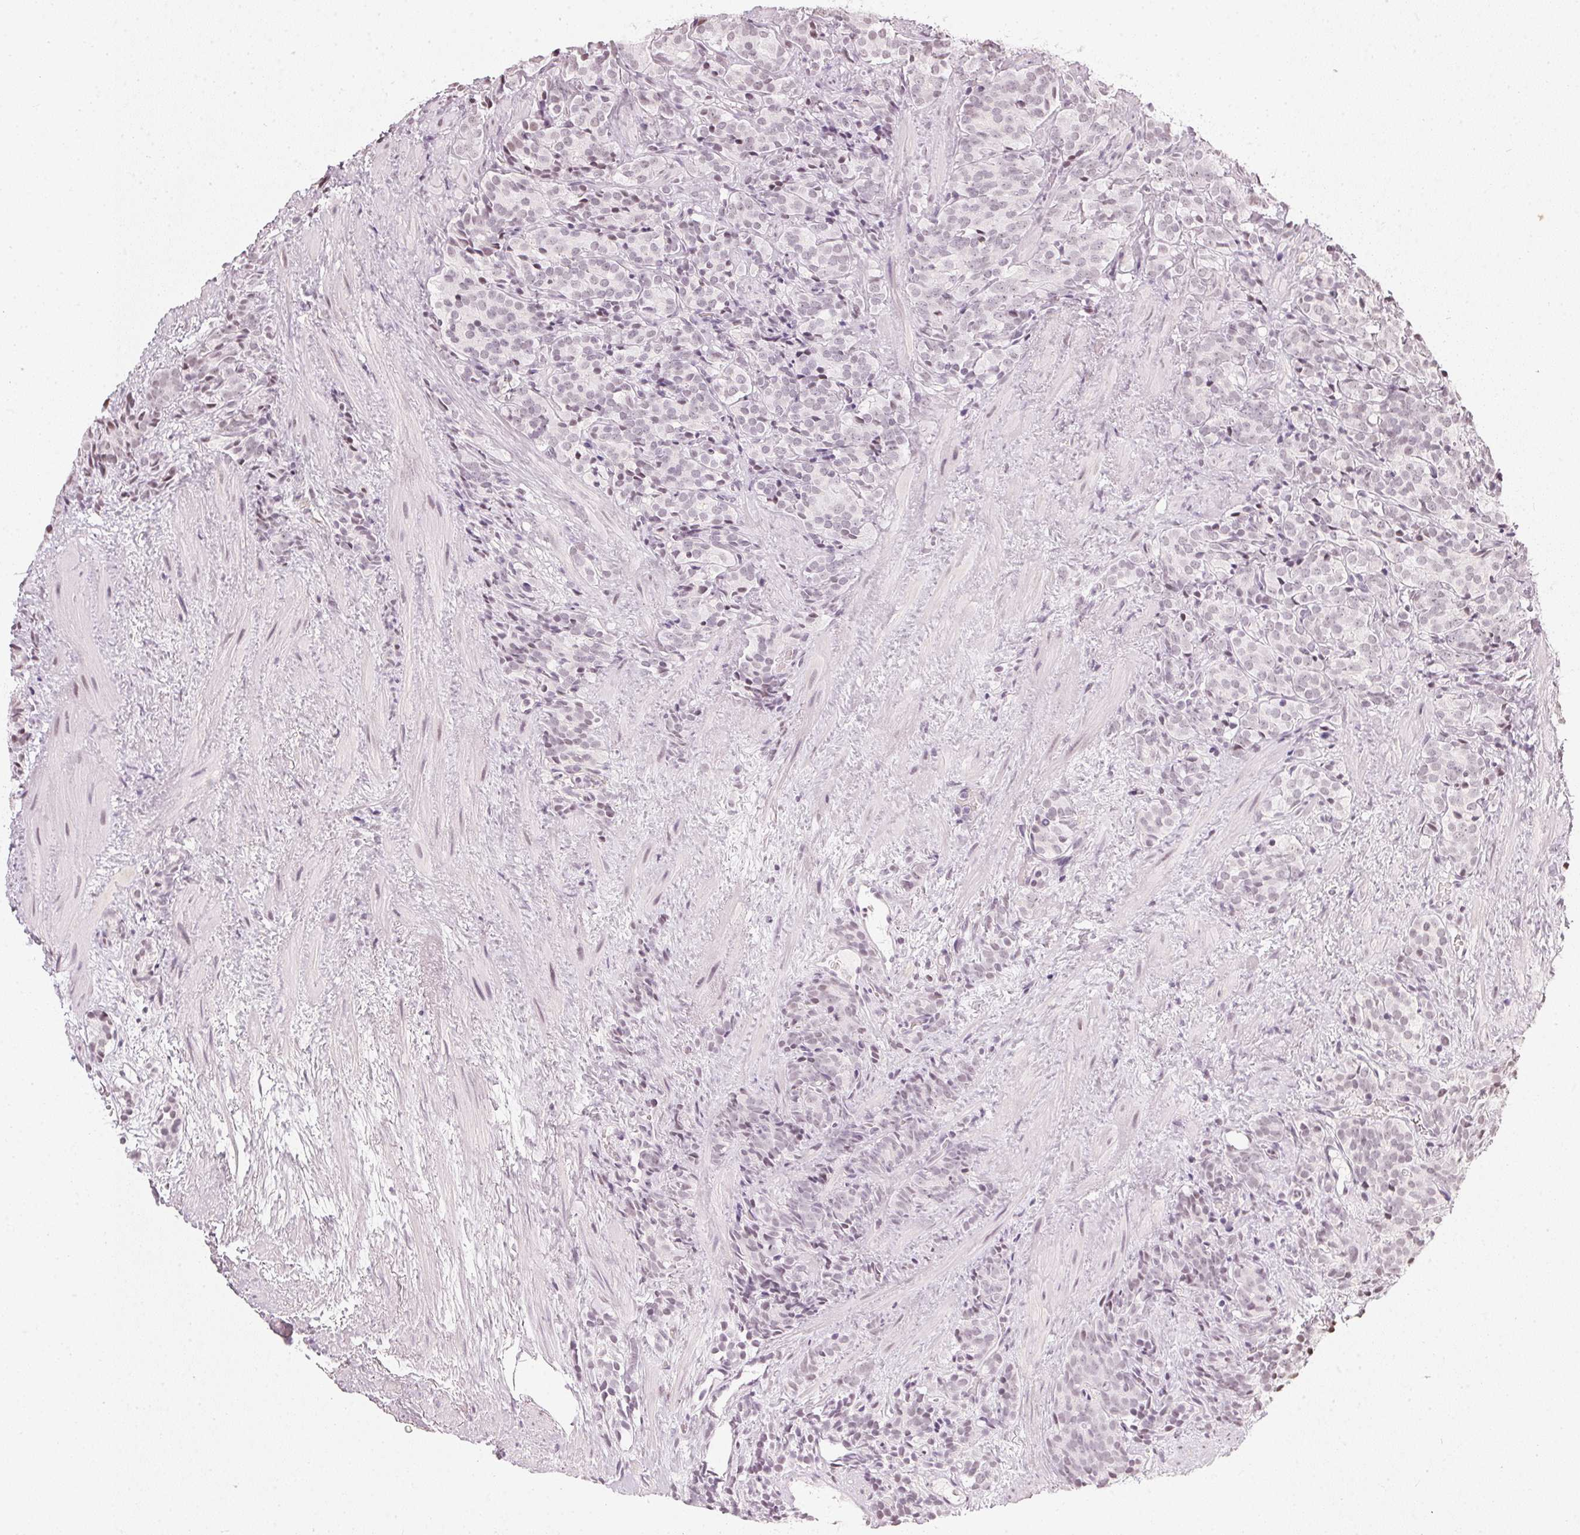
{"staining": {"intensity": "negative", "quantity": "none", "location": "none"}, "tissue": "prostate cancer", "cell_type": "Tumor cells", "image_type": "cancer", "snomed": [{"axis": "morphology", "description": "Adenocarcinoma, High grade"}, {"axis": "topography", "description": "Prostate"}], "caption": "IHC of human prostate cancer (adenocarcinoma (high-grade)) reveals no expression in tumor cells.", "gene": "DNAJC6", "patient": {"sex": "male", "age": 84}}